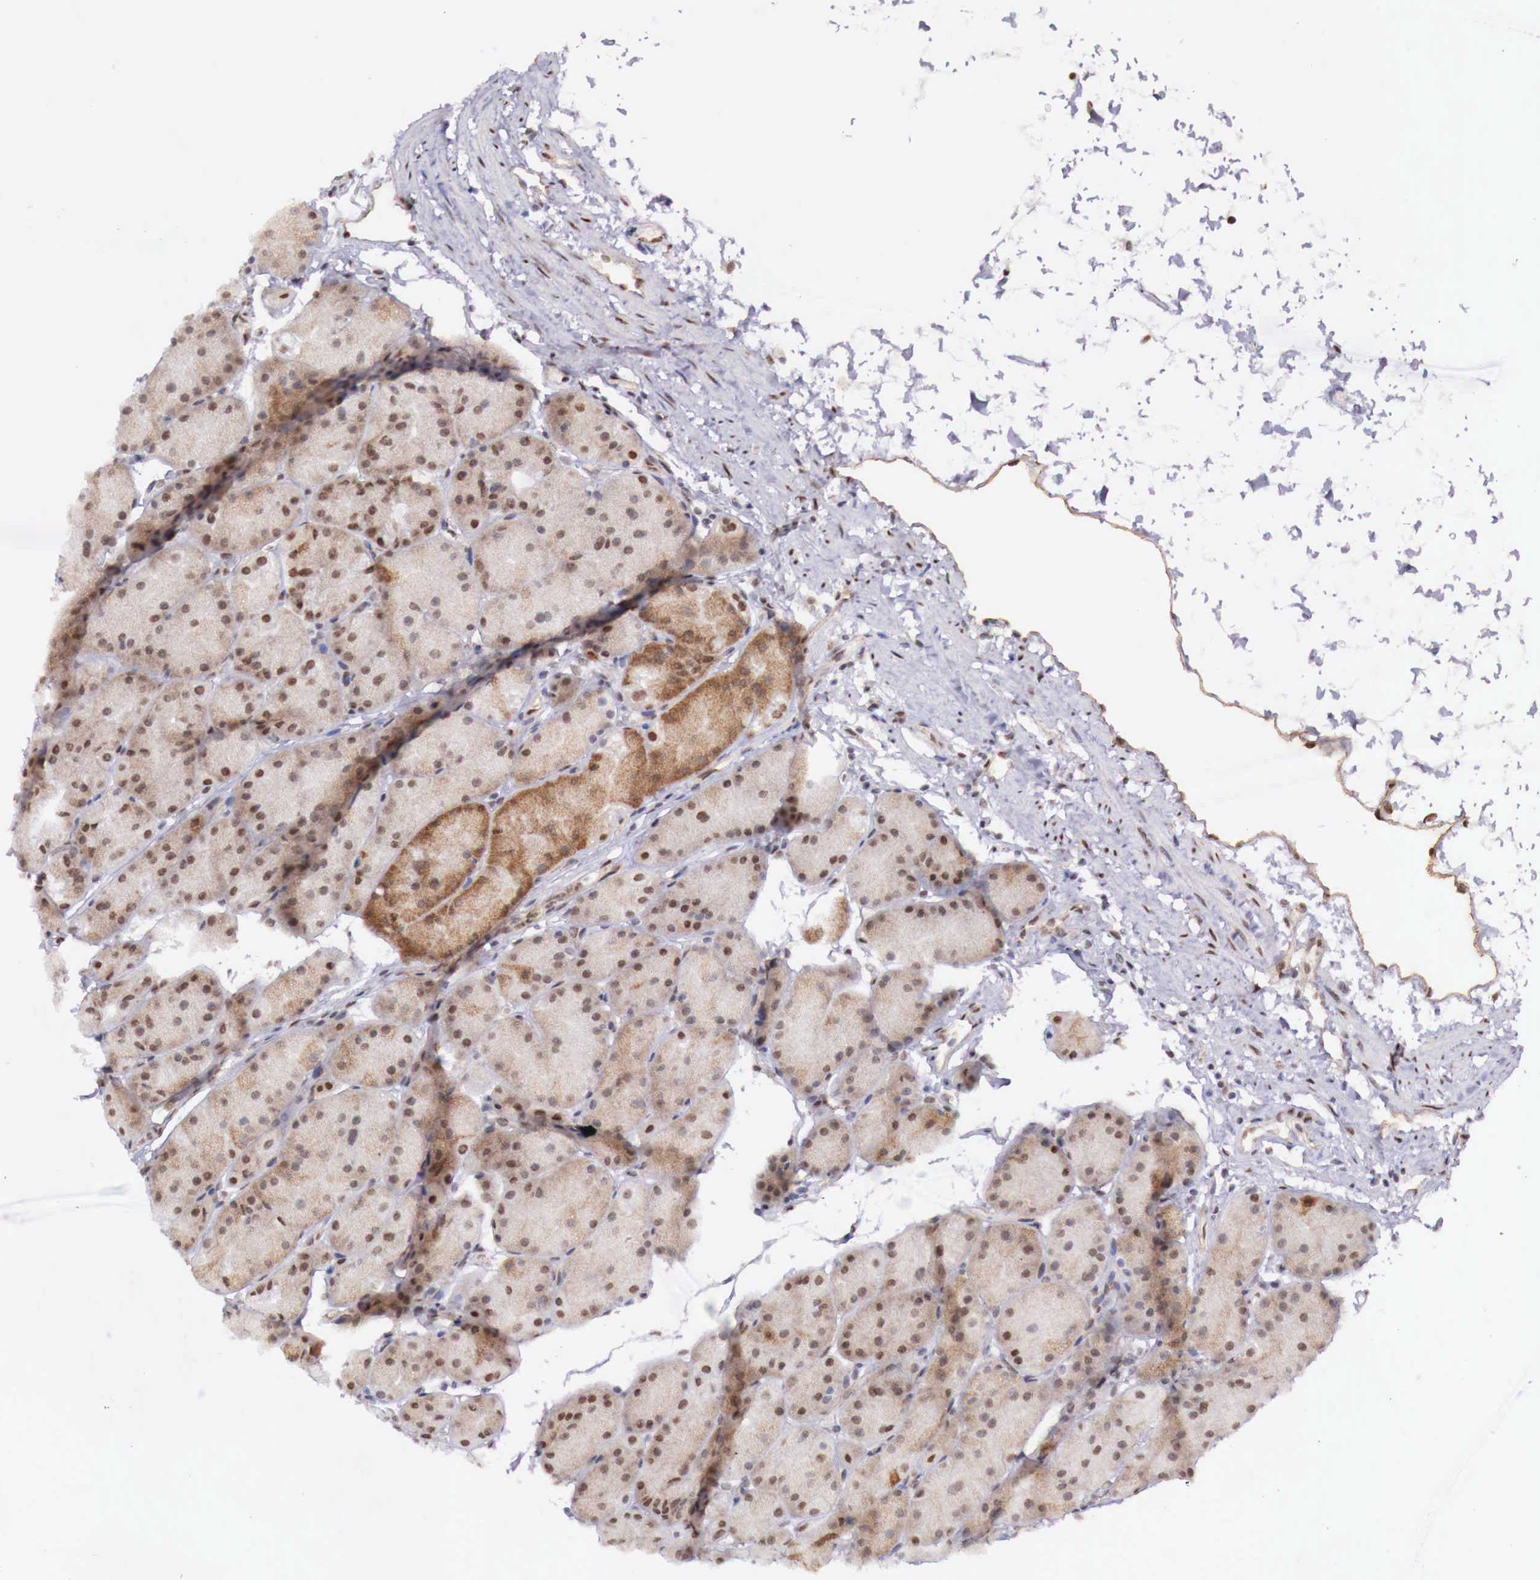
{"staining": {"intensity": "moderate", "quantity": ">75%", "location": "cytoplasmic/membranous,nuclear"}, "tissue": "stomach", "cell_type": "Glandular cells", "image_type": "normal", "snomed": [{"axis": "morphology", "description": "Adenocarcinoma, NOS"}, {"axis": "topography", "description": "Stomach, upper"}], "caption": "This is a histology image of immunohistochemistry staining of benign stomach, which shows moderate expression in the cytoplasmic/membranous,nuclear of glandular cells.", "gene": "FOXP2", "patient": {"sex": "male", "age": 47}}